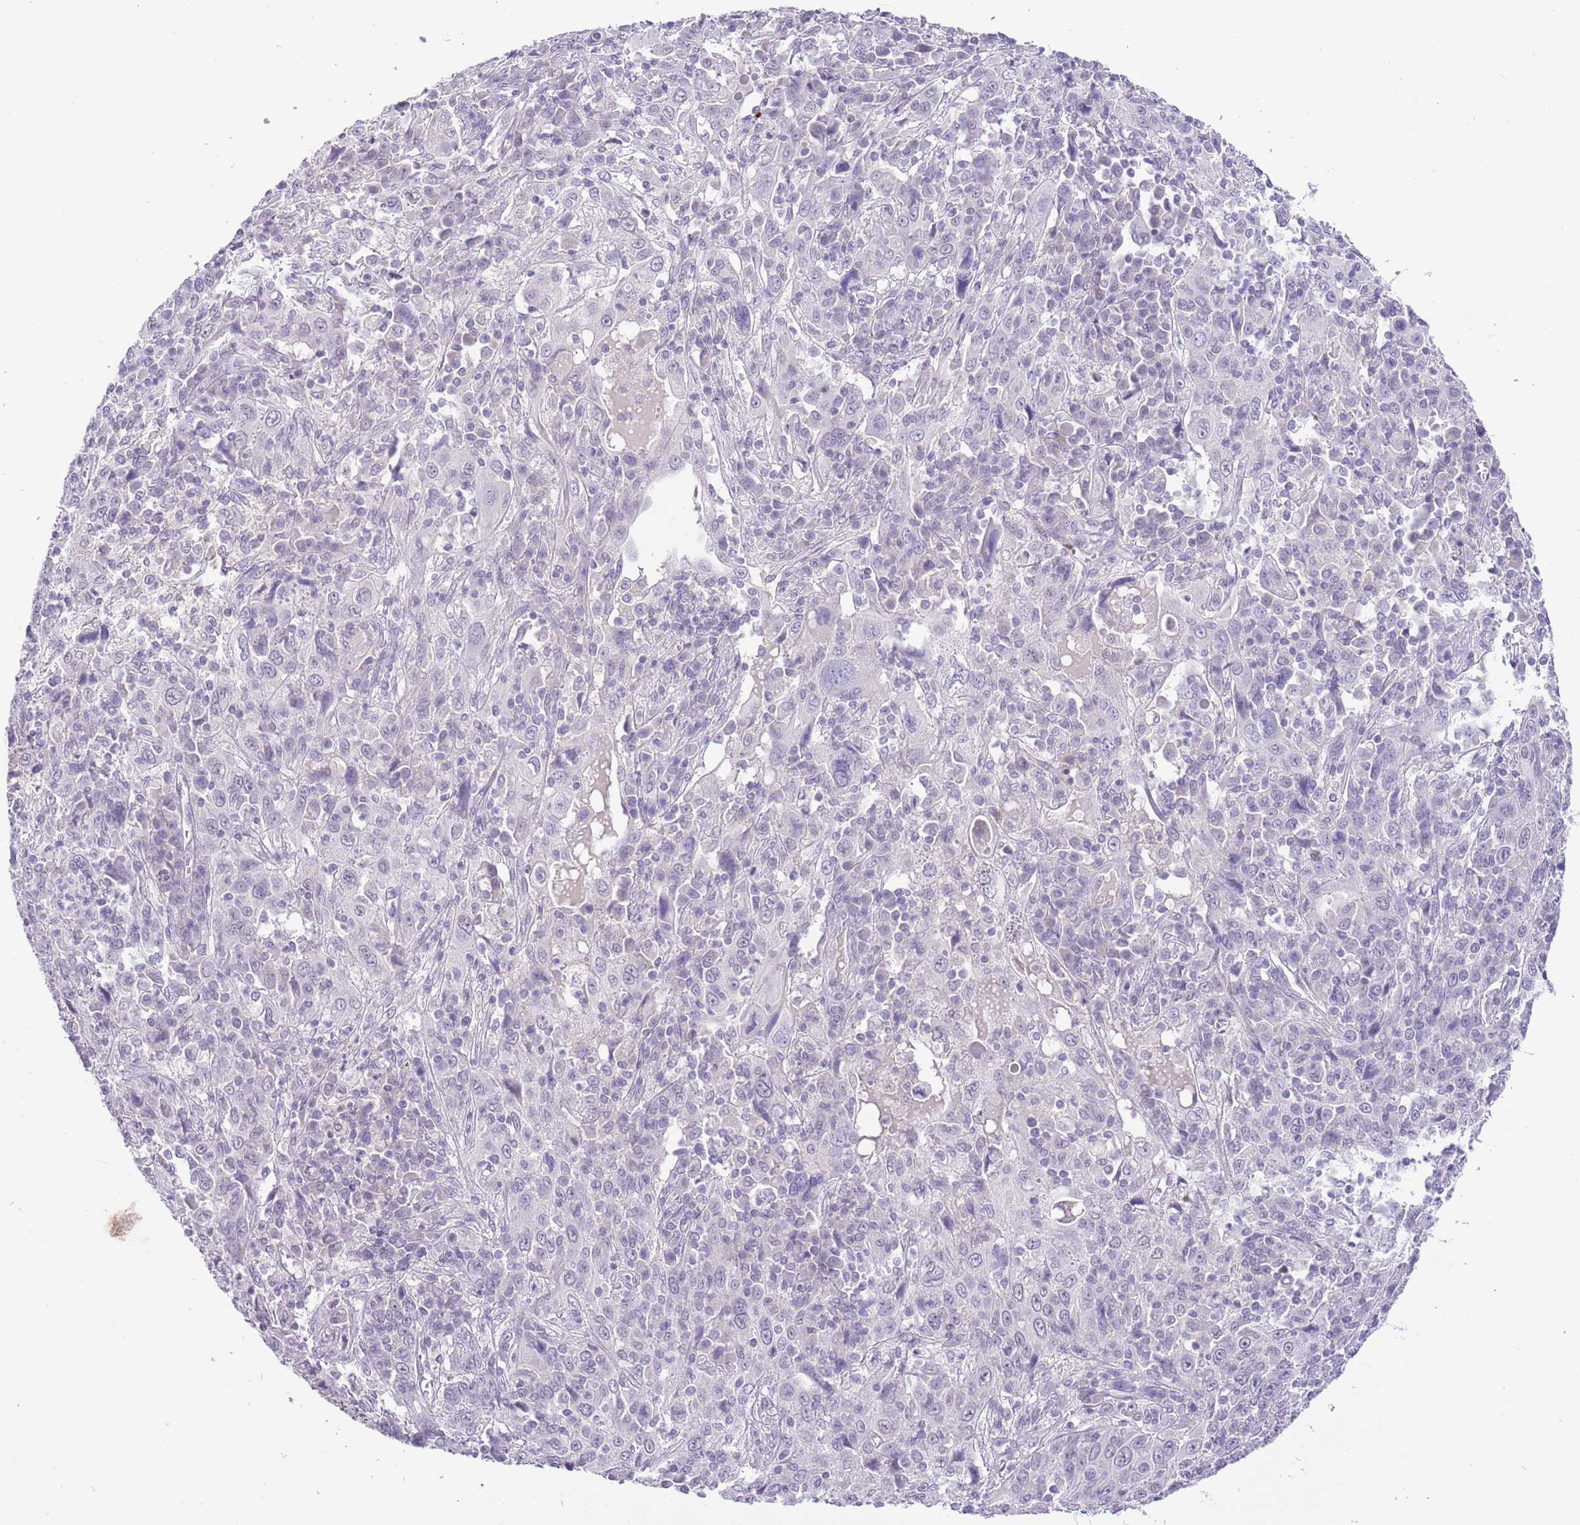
{"staining": {"intensity": "negative", "quantity": "none", "location": "none"}, "tissue": "cervical cancer", "cell_type": "Tumor cells", "image_type": "cancer", "snomed": [{"axis": "morphology", "description": "Squamous cell carcinoma, NOS"}, {"axis": "topography", "description": "Cervix"}], "caption": "This is a histopathology image of IHC staining of cervical squamous cell carcinoma, which shows no positivity in tumor cells.", "gene": "MIDN", "patient": {"sex": "female", "age": 46}}